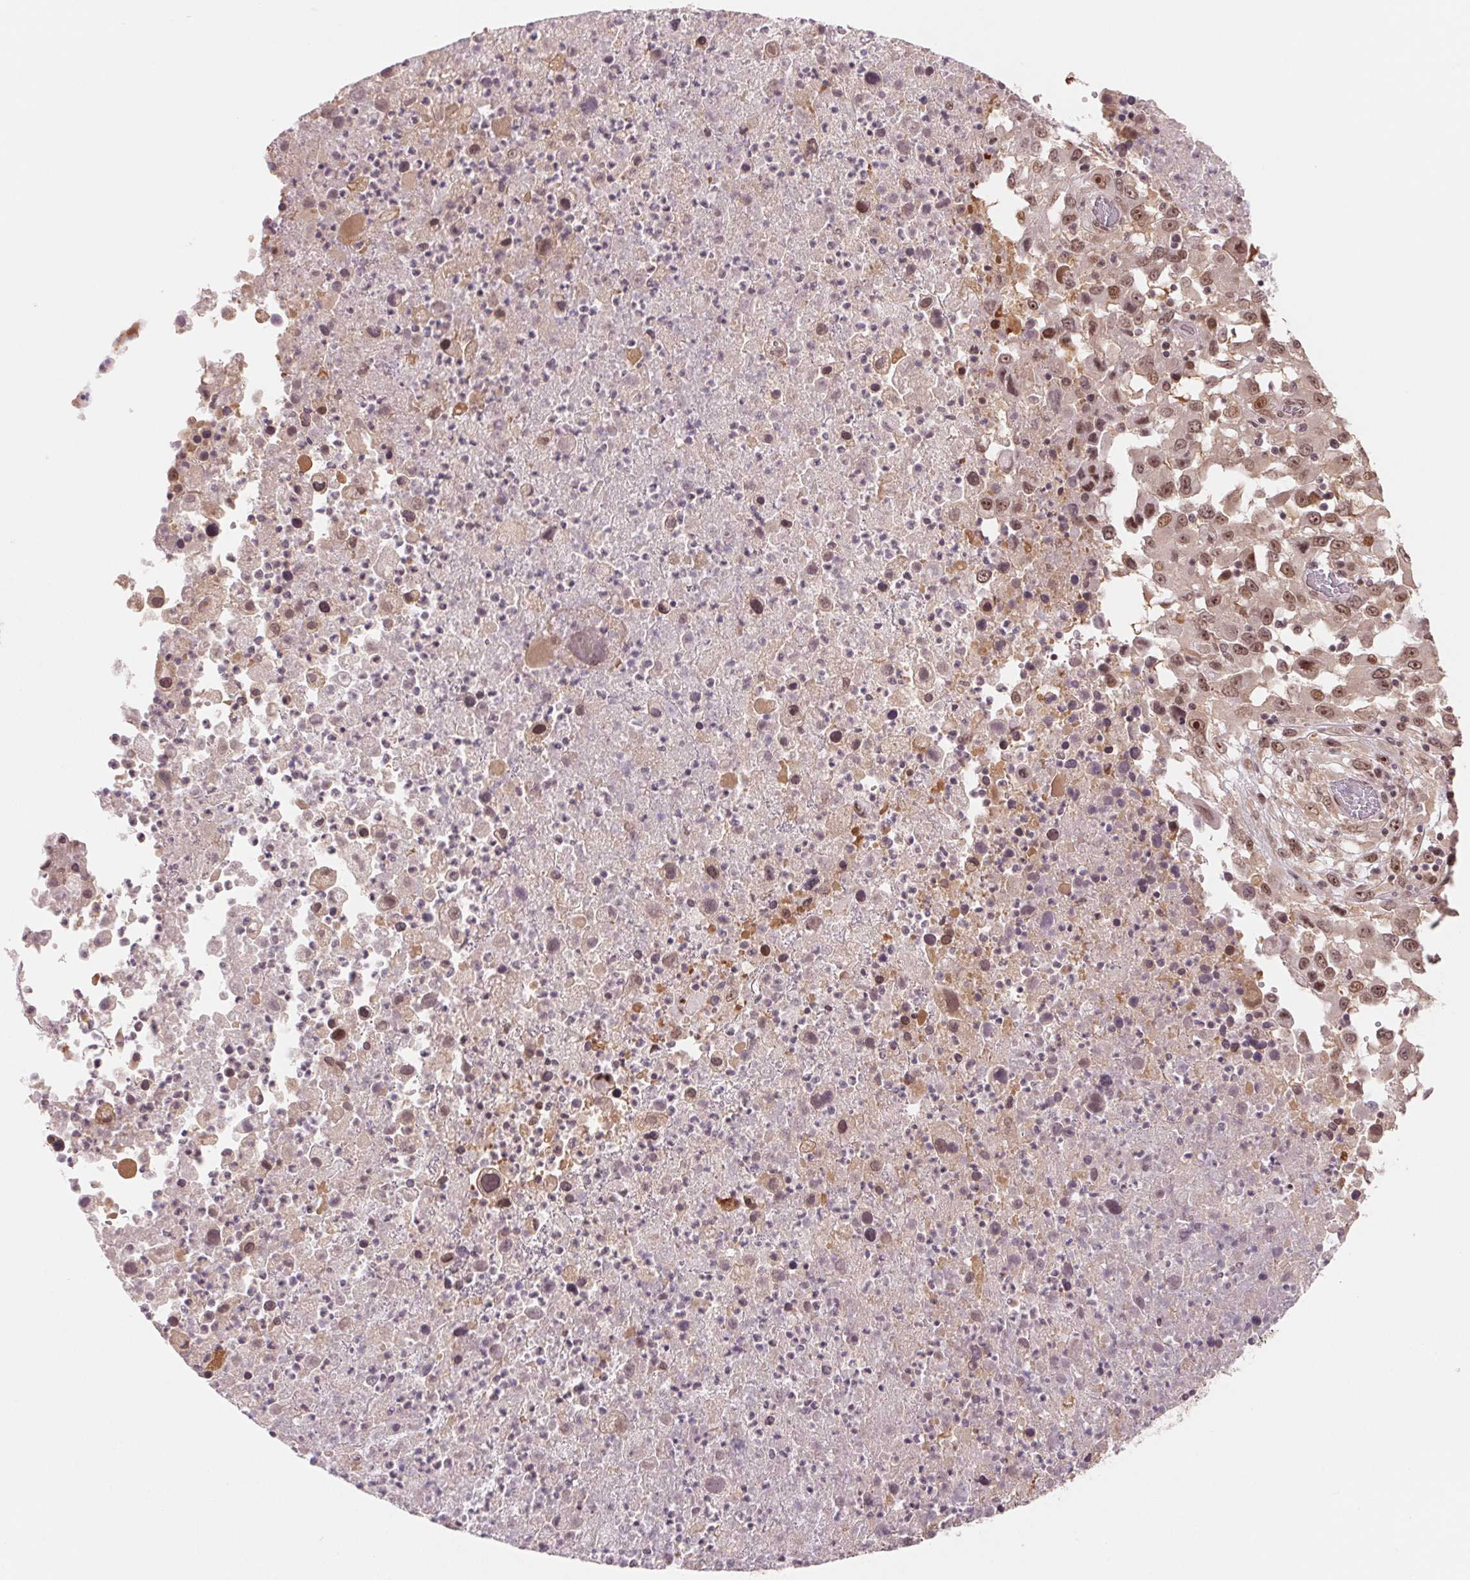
{"staining": {"intensity": "moderate", "quantity": ">75%", "location": "cytoplasmic/membranous,nuclear"}, "tissue": "melanoma", "cell_type": "Tumor cells", "image_type": "cancer", "snomed": [{"axis": "morphology", "description": "Malignant melanoma, Metastatic site"}, {"axis": "topography", "description": "Soft tissue"}], "caption": "Immunohistochemical staining of human malignant melanoma (metastatic site) exhibits medium levels of moderate cytoplasmic/membranous and nuclear protein staining in about >75% of tumor cells.", "gene": "DNAJB6", "patient": {"sex": "male", "age": 50}}